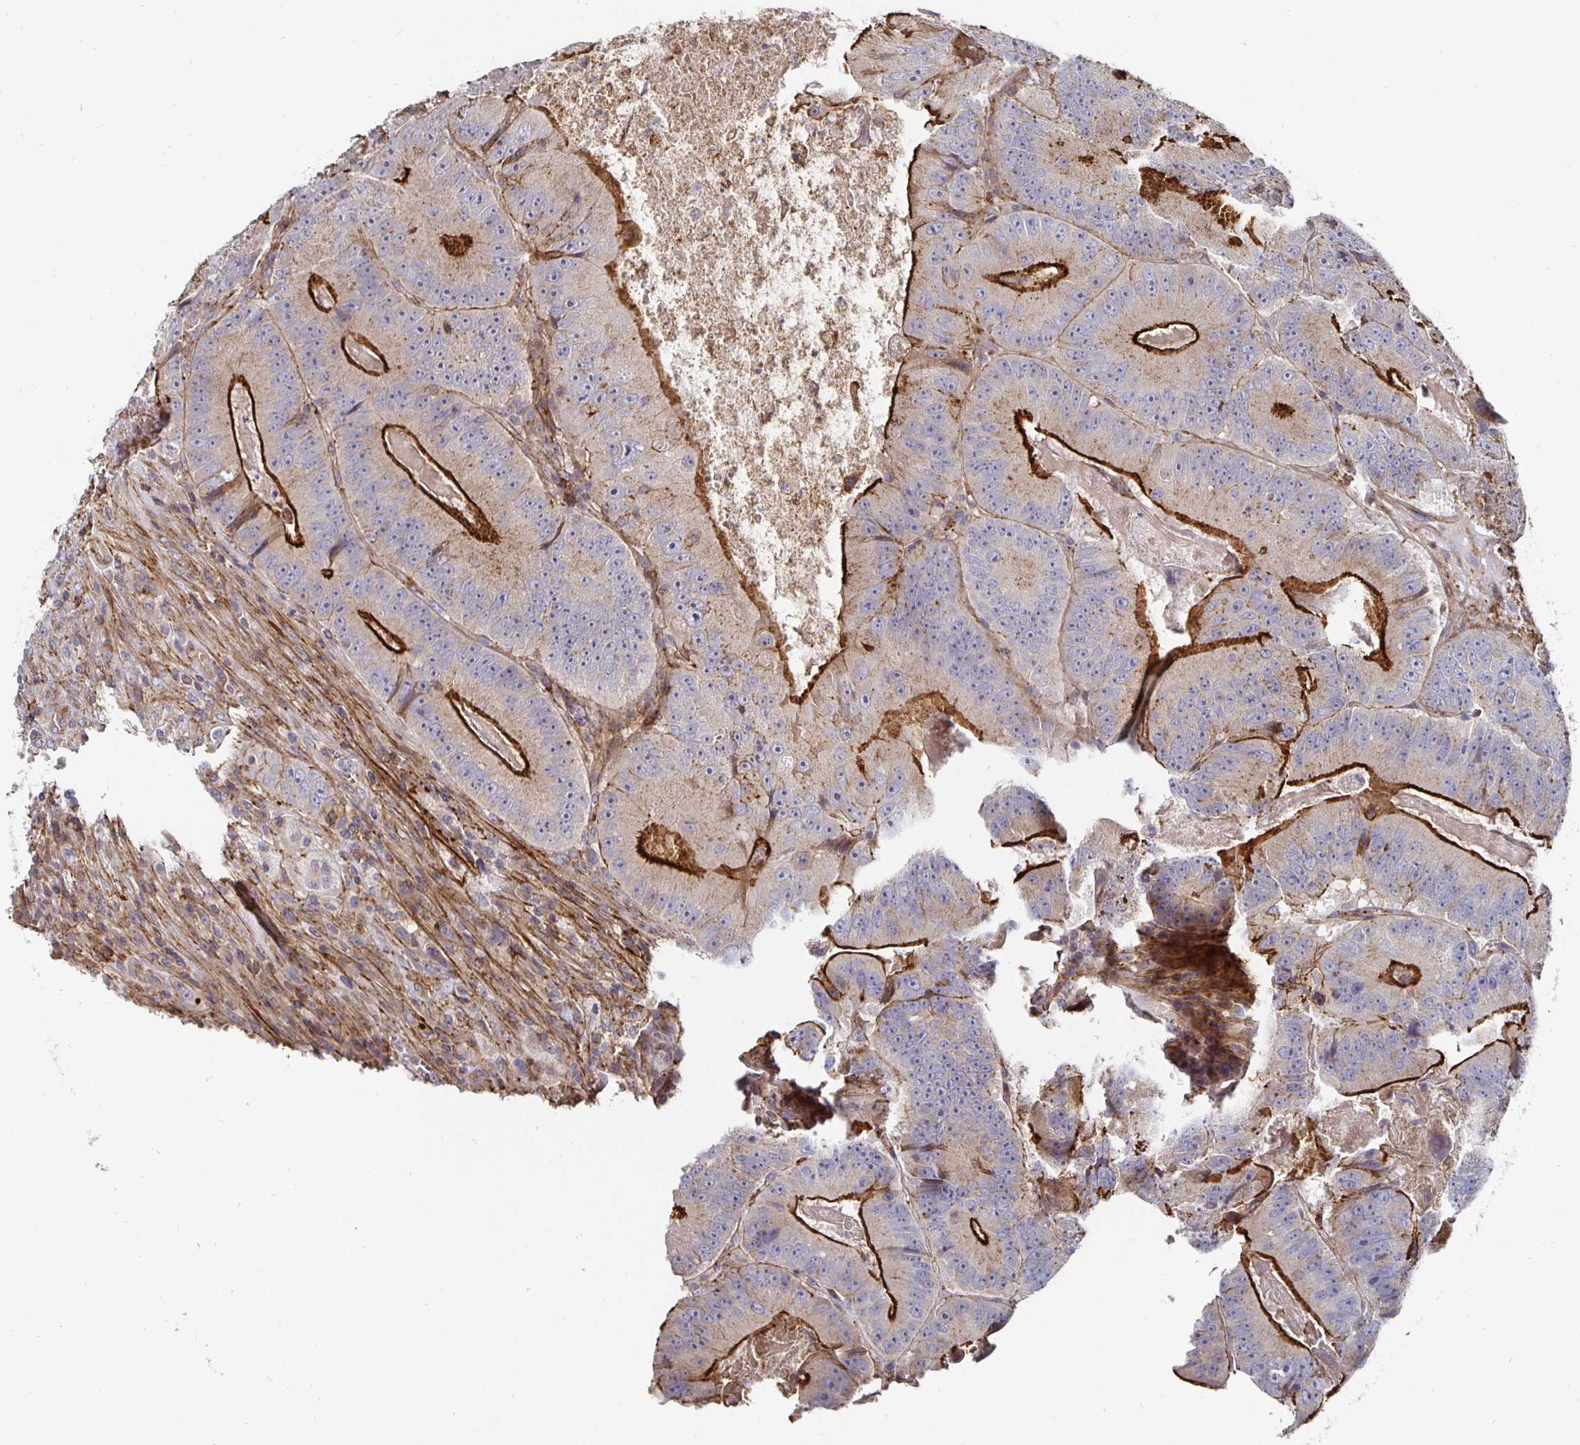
{"staining": {"intensity": "strong", "quantity": "25%-75%", "location": "cytoplasmic/membranous"}, "tissue": "colorectal cancer", "cell_type": "Tumor cells", "image_type": "cancer", "snomed": [{"axis": "morphology", "description": "Adenocarcinoma, NOS"}, {"axis": "topography", "description": "Colon"}], "caption": "The histopathology image exhibits staining of adenocarcinoma (colorectal), revealing strong cytoplasmic/membranous protein expression (brown color) within tumor cells. (DAB IHC with brightfield microscopy, high magnification).", "gene": "GJA4", "patient": {"sex": "female", "age": 86}}